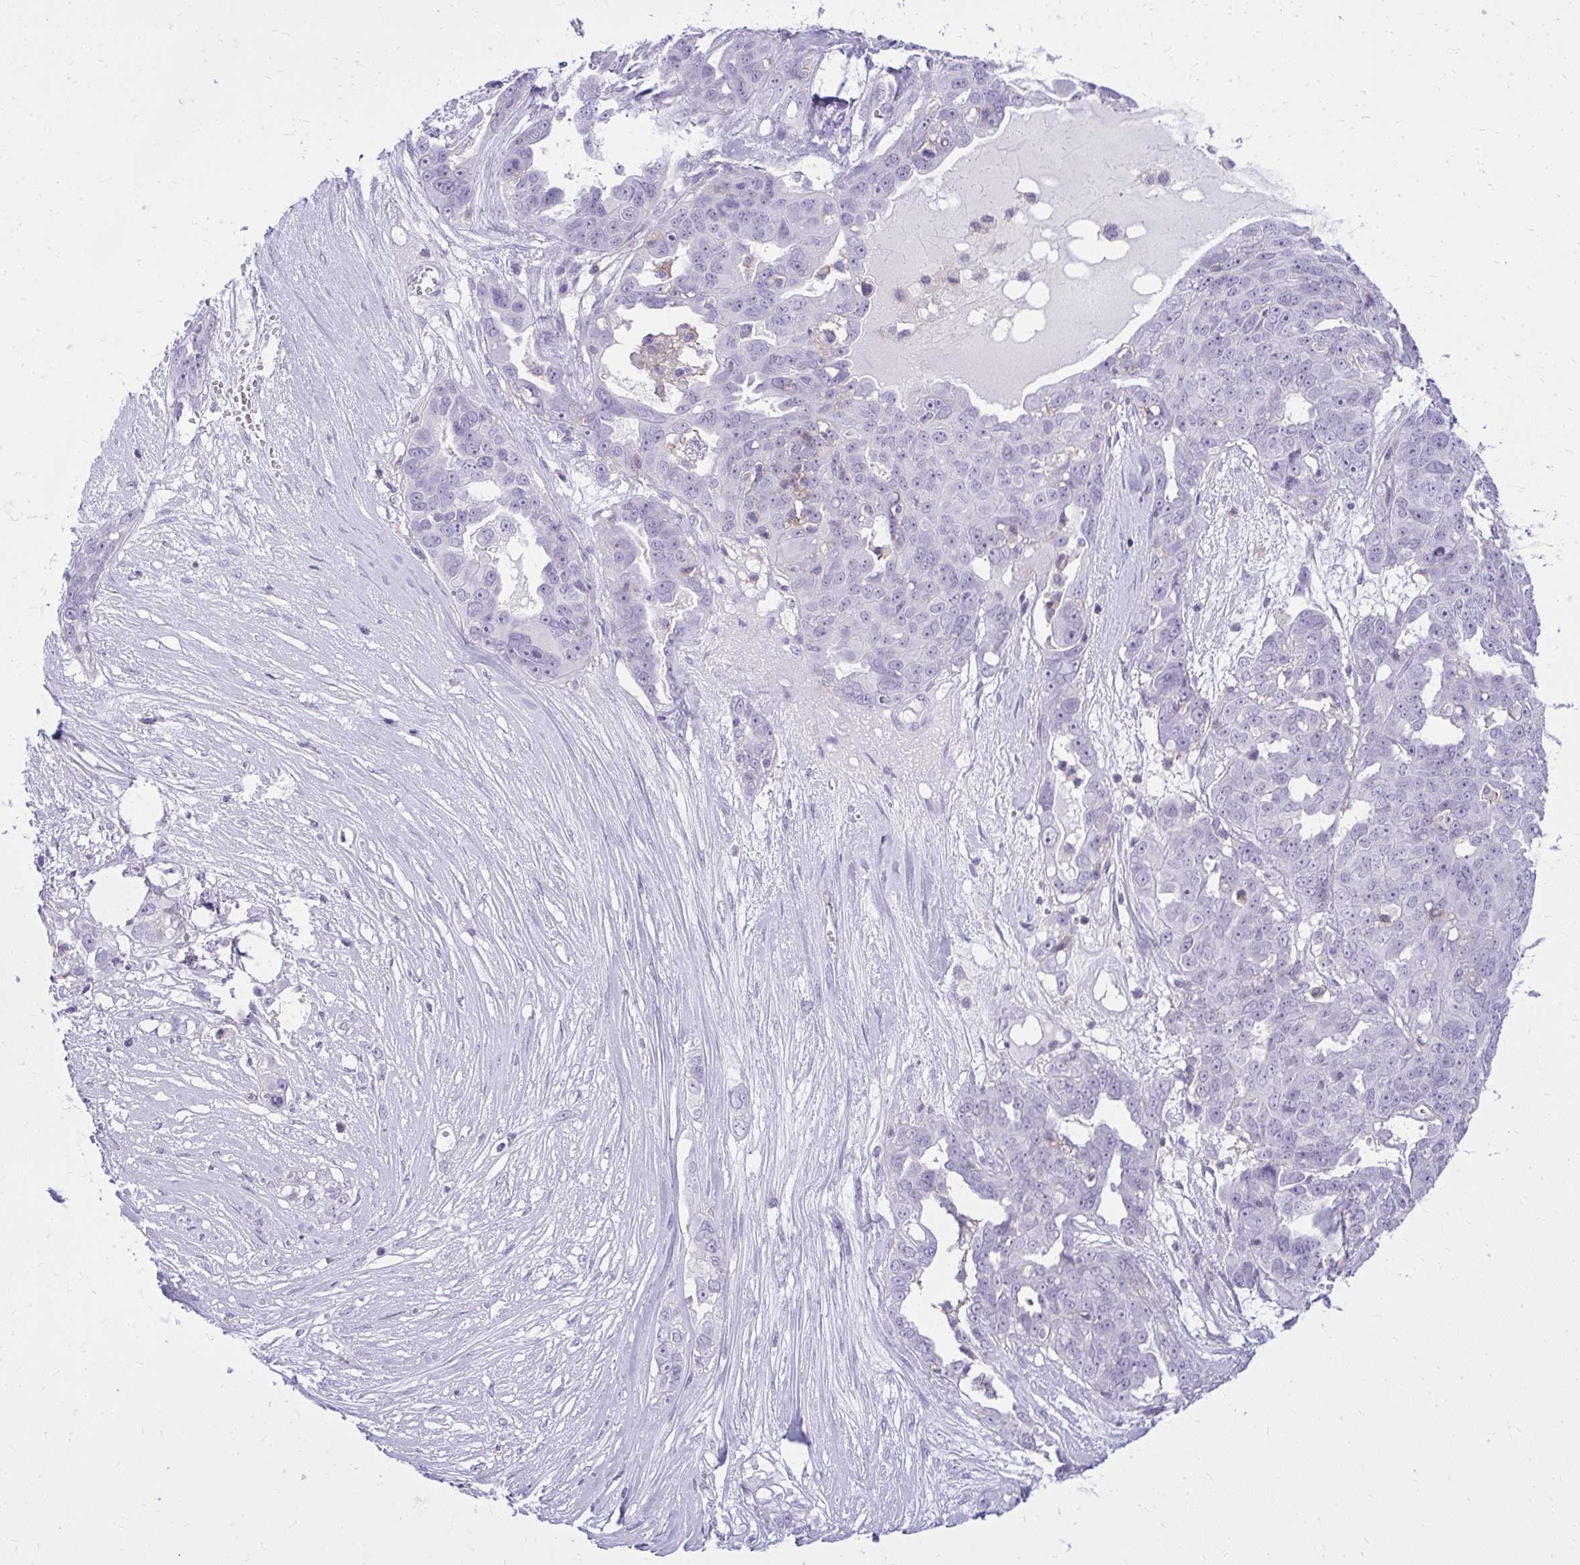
{"staining": {"intensity": "negative", "quantity": "none", "location": "none"}, "tissue": "ovarian cancer", "cell_type": "Tumor cells", "image_type": "cancer", "snomed": [{"axis": "morphology", "description": "Carcinoma, endometroid"}, {"axis": "topography", "description": "Ovary"}], "caption": "IHC of endometroid carcinoma (ovarian) exhibits no expression in tumor cells. (Stains: DAB IHC with hematoxylin counter stain, Microscopy: brightfield microscopy at high magnification).", "gene": "GPRIN3", "patient": {"sex": "female", "age": 70}}